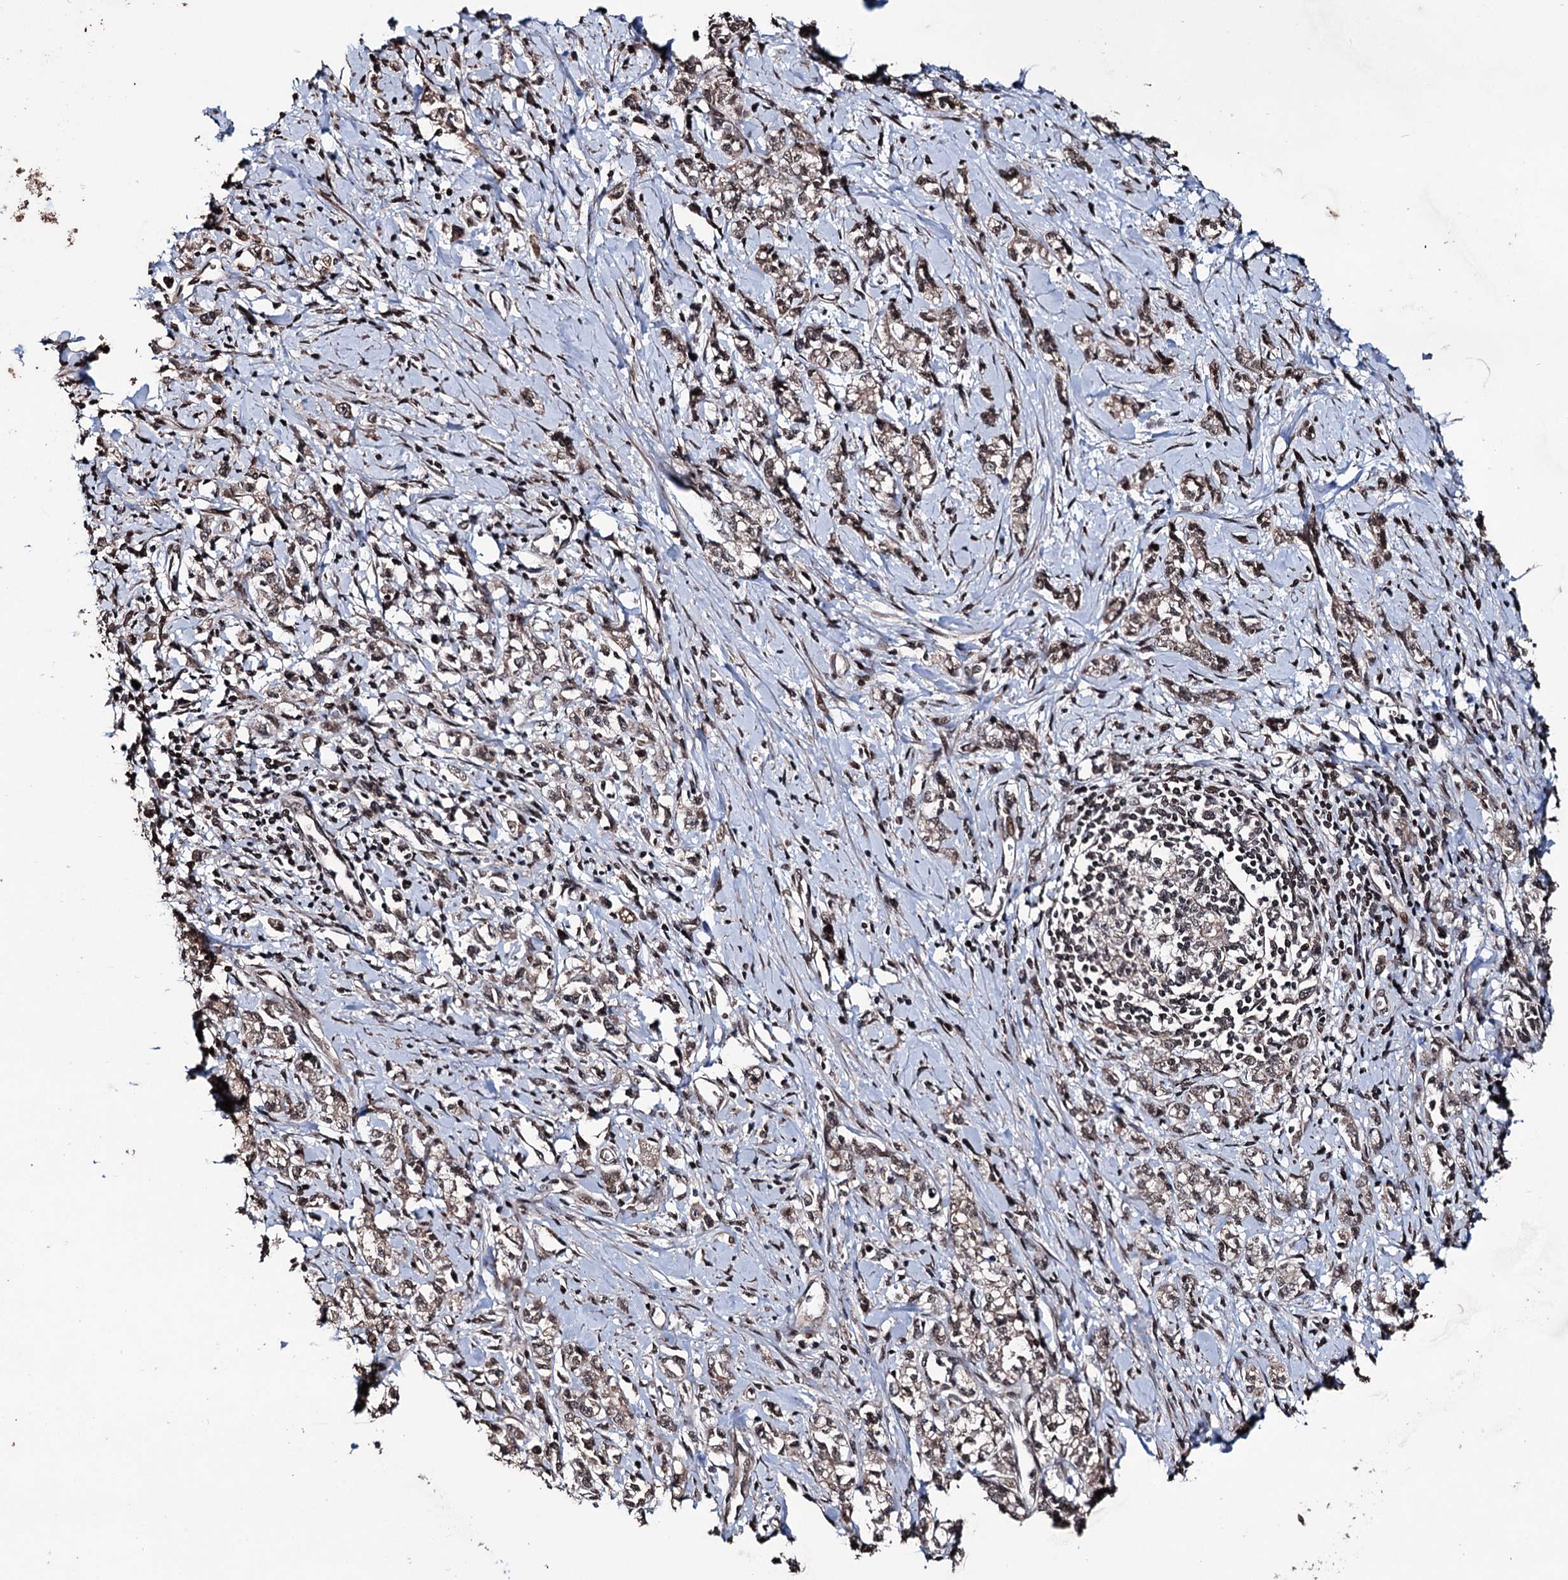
{"staining": {"intensity": "weak", "quantity": ">75%", "location": "cytoplasmic/membranous,nuclear"}, "tissue": "stomach cancer", "cell_type": "Tumor cells", "image_type": "cancer", "snomed": [{"axis": "morphology", "description": "Adenocarcinoma, NOS"}, {"axis": "topography", "description": "Stomach"}], "caption": "Human stomach cancer stained with a brown dye demonstrates weak cytoplasmic/membranous and nuclear positive positivity in approximately >75% of tumor cells.", "gene": "EYA4", "patient": {"sex": "female", "age": 76}}